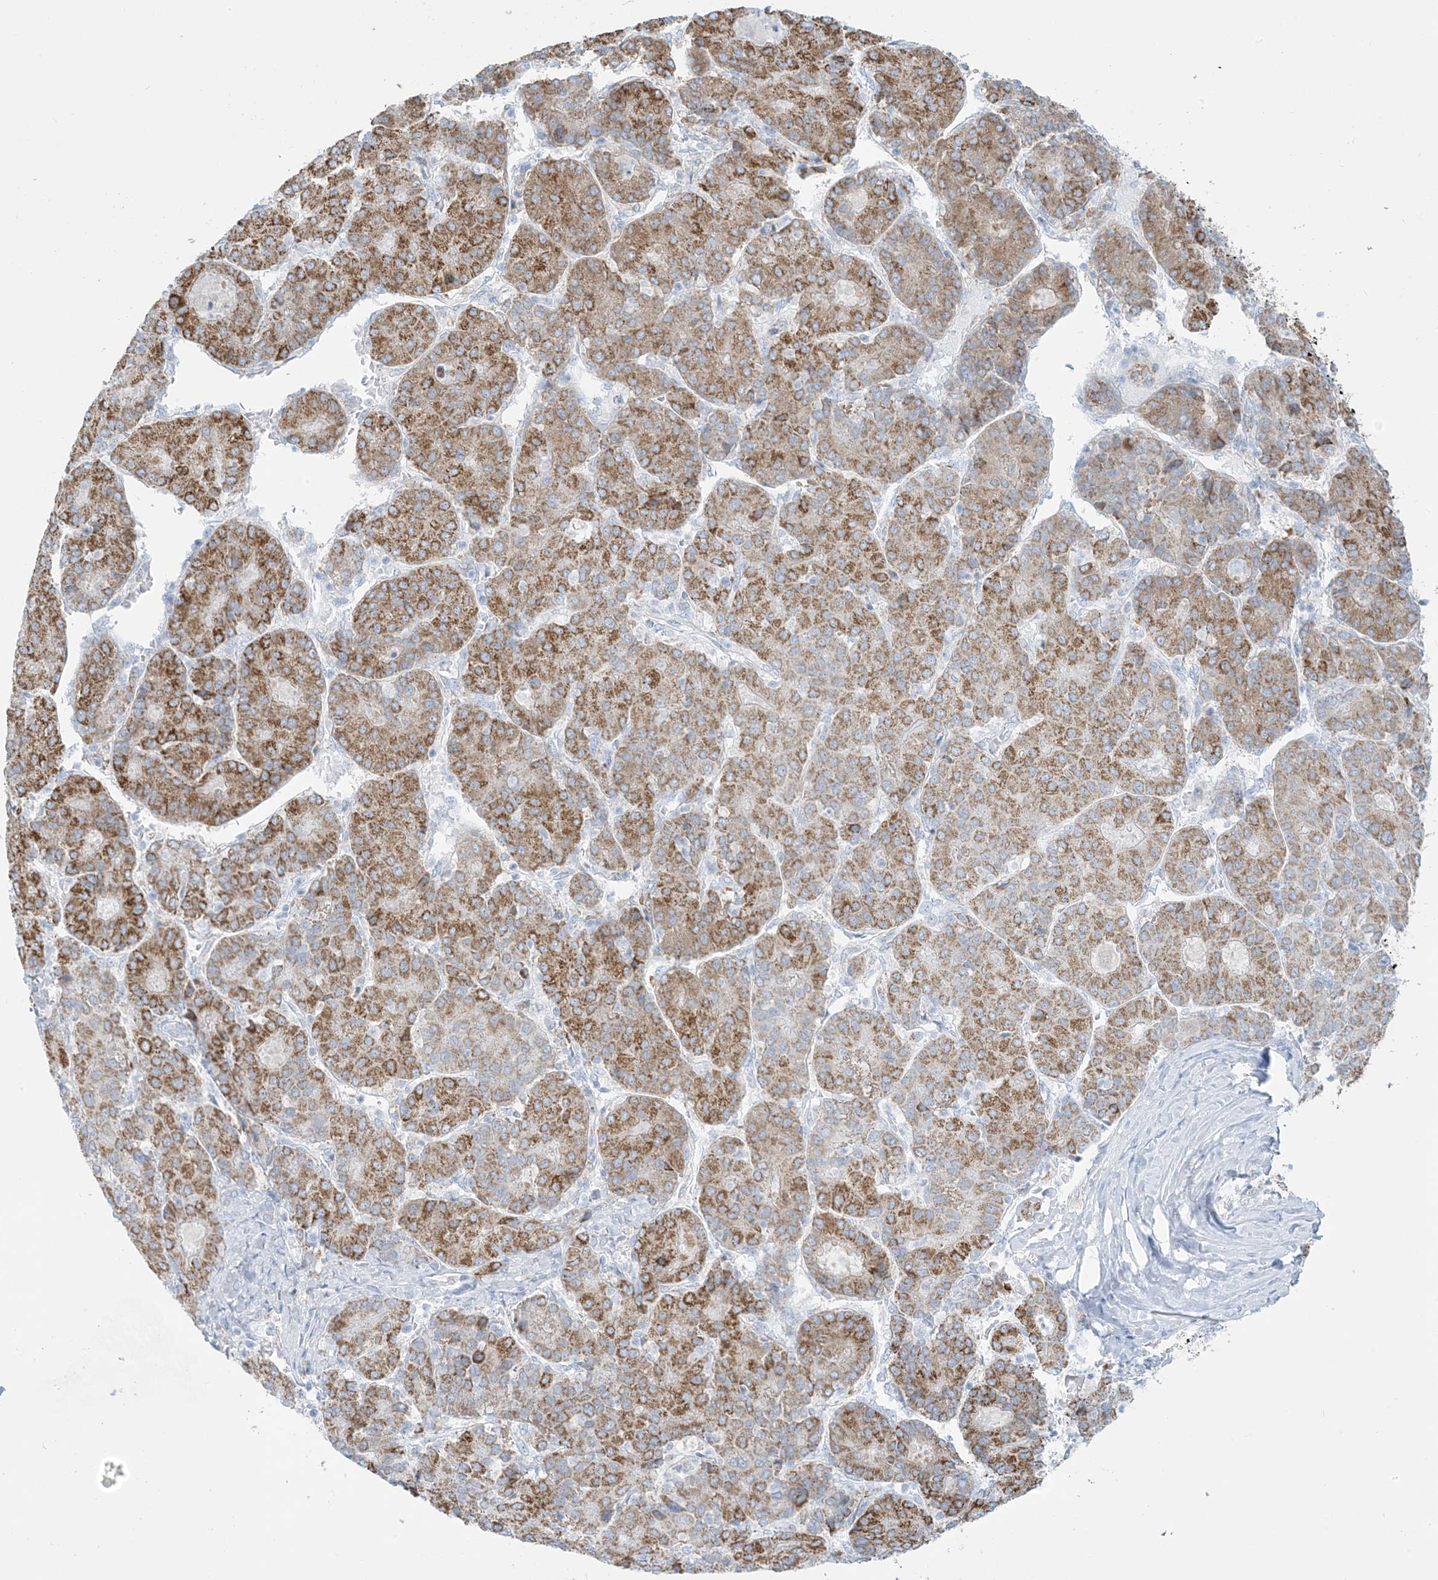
{"staining": {"intensity": "moderate", "quantity": ">75%", "location": "cytoplasmic/membranous"}, "tissue": "liver cancer", "cell_type": "Tumor cells", "image_type": "cancer", "snomed": [{"axis": "morphology", "description": "Carcinoma, Hepatocellular, NOS"}, {"axis": "topography", "description": "Liver"}], "caption": "Immunohistochemistry (IHC) photomicrograph of neoplastic tissue: hepatocellular carcinoma (liver) stained using immunohistochemistry (IHC) exhibits medium levels of moderate protein expression localized specifically in the cytoplasmic/membranous of tumor cells, appearing as a cytoplasmic/membranous brown color.", "gene": "ZDHHC4", "patient": {"sex": "male", "age": 65}}